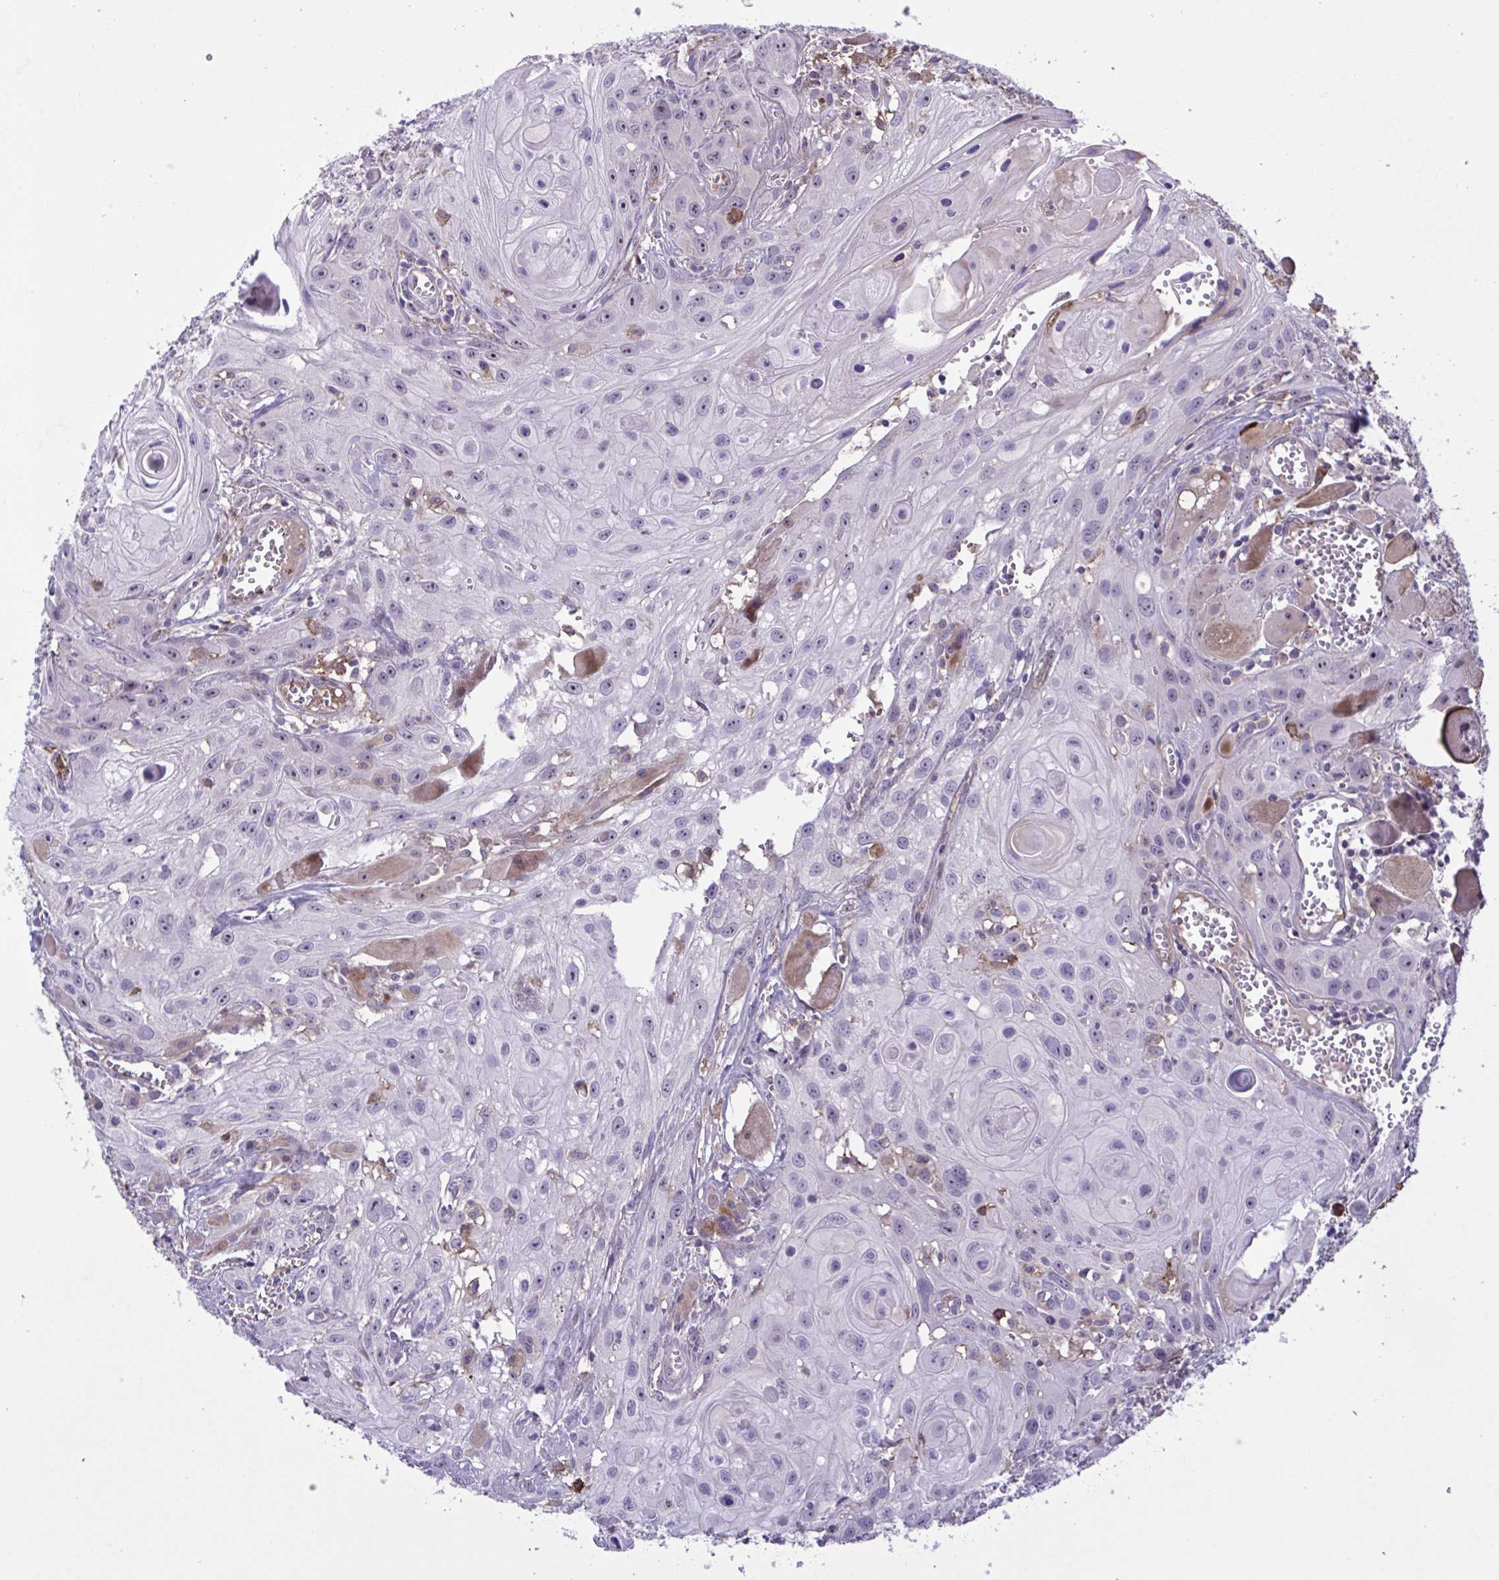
{"staining": {"intensity": "negative", "quantity": "none", "location": "none"}, "tissue": "head and neck cancer", "cell_type": "Tumor cells", "image_type": "cancer", "snomed": [{"axis": "morphology", "description": "Squamous cell carcinoma, NOS"}, {"axis": "topography", "description": "Oral tissue"}, {"axis": "topography", "description": "Head-Neck"}], "caption": "DAB immunohistochemical staining of human head and neck cancer (squamous cell carcinoma) displays no significant expression in tumor cells.", "gene": "CD101", "patient": {"sex": "male", "age": 58}}